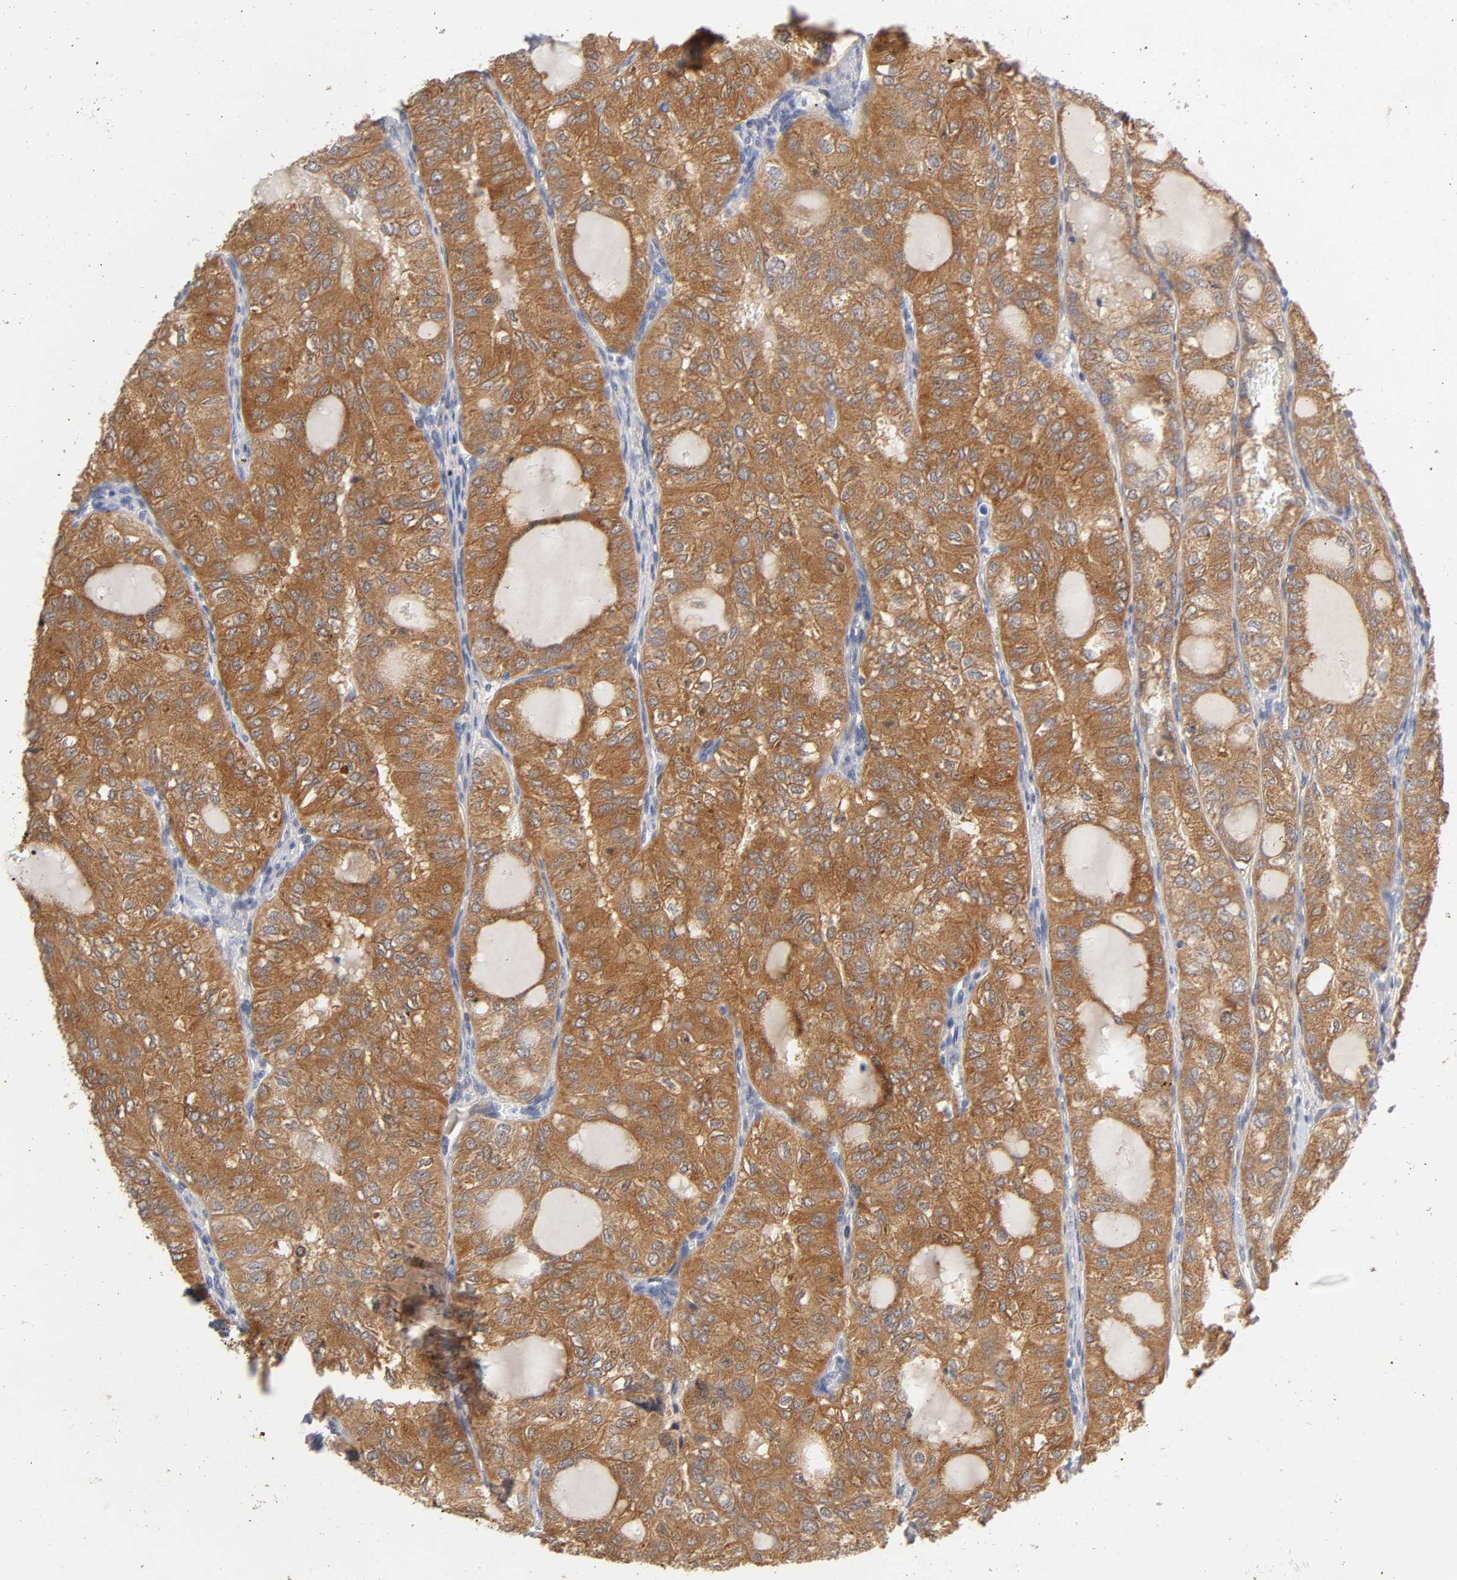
{"staining": {"intensity": "moderate", "quantity": ">75%", "location": "cytoplasmic/membranous"}, "tissue": "thyroid cancer", "cell_type": "Tumor cells", "image_type": "cancer", "snomed": [{"axis": "morphology", "description": "Follicular adenoma carcinoma, NOS"}, {"axis": "topography", "description": "Thyroid gland"}], "caption": "Immunohistochemistry (IHC) of thyroid follicular adenoma carcinoma displays medium levels of moderate cytoplasmic/membranous positivity in approximately >75% of tumor cells.", "gene": "ISG15", "patient": {"sex": "male", "age": 75}}